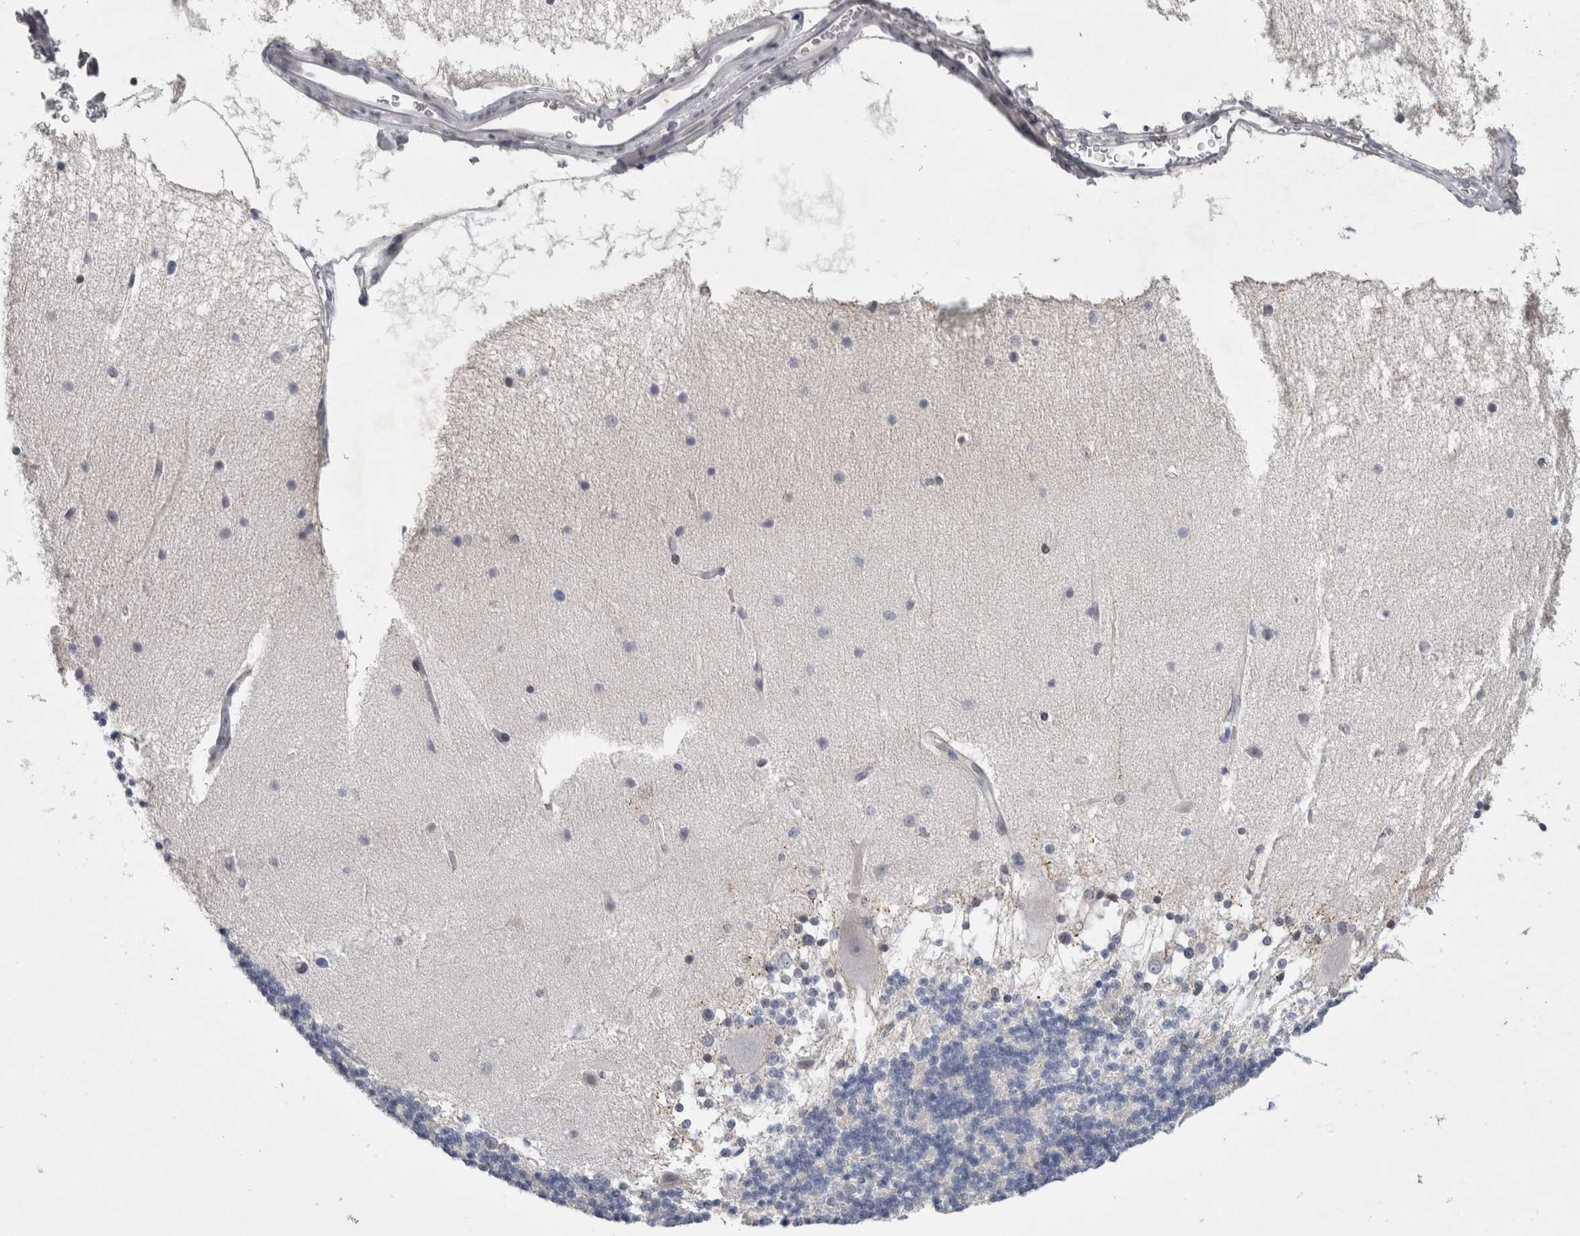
{"staining": {"intensity": "negative", "quantity": "none", "location": "none"}, "tissue": "cerebellum", "cell_type": "Cells in granular layer", "image_type": "normal", "snomed": [{"axis": "morphology", "description": "Normal tissue, NOS"}, {"axis": "topography", "description": "Cerebellum"}], "caption": "DAB immunohistochemical staining of benign cerebellum reveals no significant staining in cells in granular layer.", "gene": "KIF18B", "patient": {"sex": "female", "age": 54}}